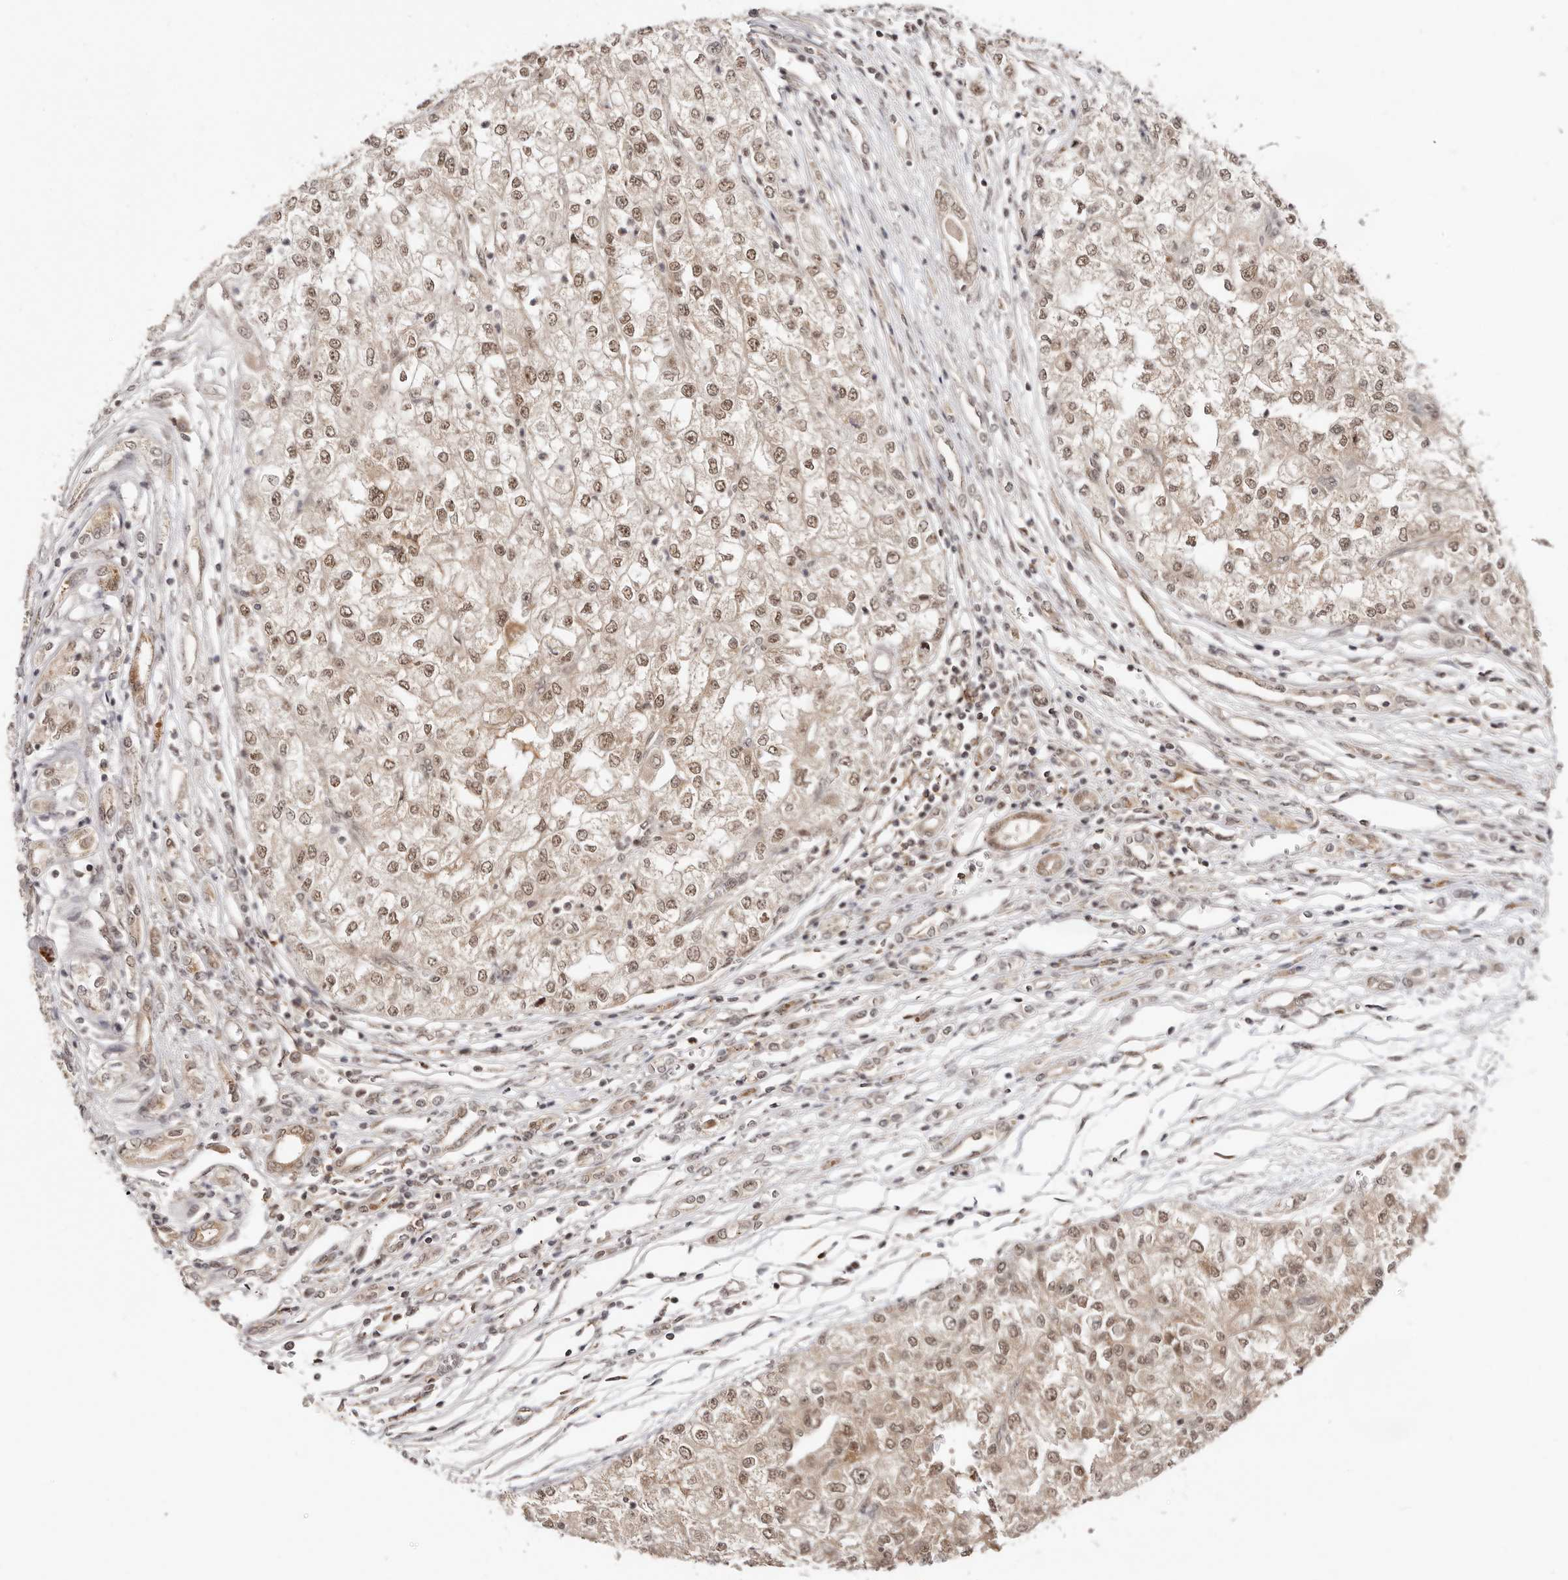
{"staining": {"intensity": "moderate", "quantity": ">75%", "location": "nuclear"}, "tissue": "renal cancer", "cell_type": "Tumor cells", "image_type": "cancer", "snomed": [{"axis": "morphology", "description": "Adenocarcinoma, NOS"}, {"axis": "topography", "description": "Kidney"}], "caption": "Immunohistochemistry staining of renal cancer, which exhibits medium levels of moderate nuclear staining in approximately >75% of tumor cells indicating moderate nuclear protein staining. The staining was performed using DAB (3,3'-diaminobenzidine) (brown) for protein detection and nuclei were counterstained in hematoxylin (blue).", "gene": "MED8", "patient": {"sex": "female", "age": 54}}